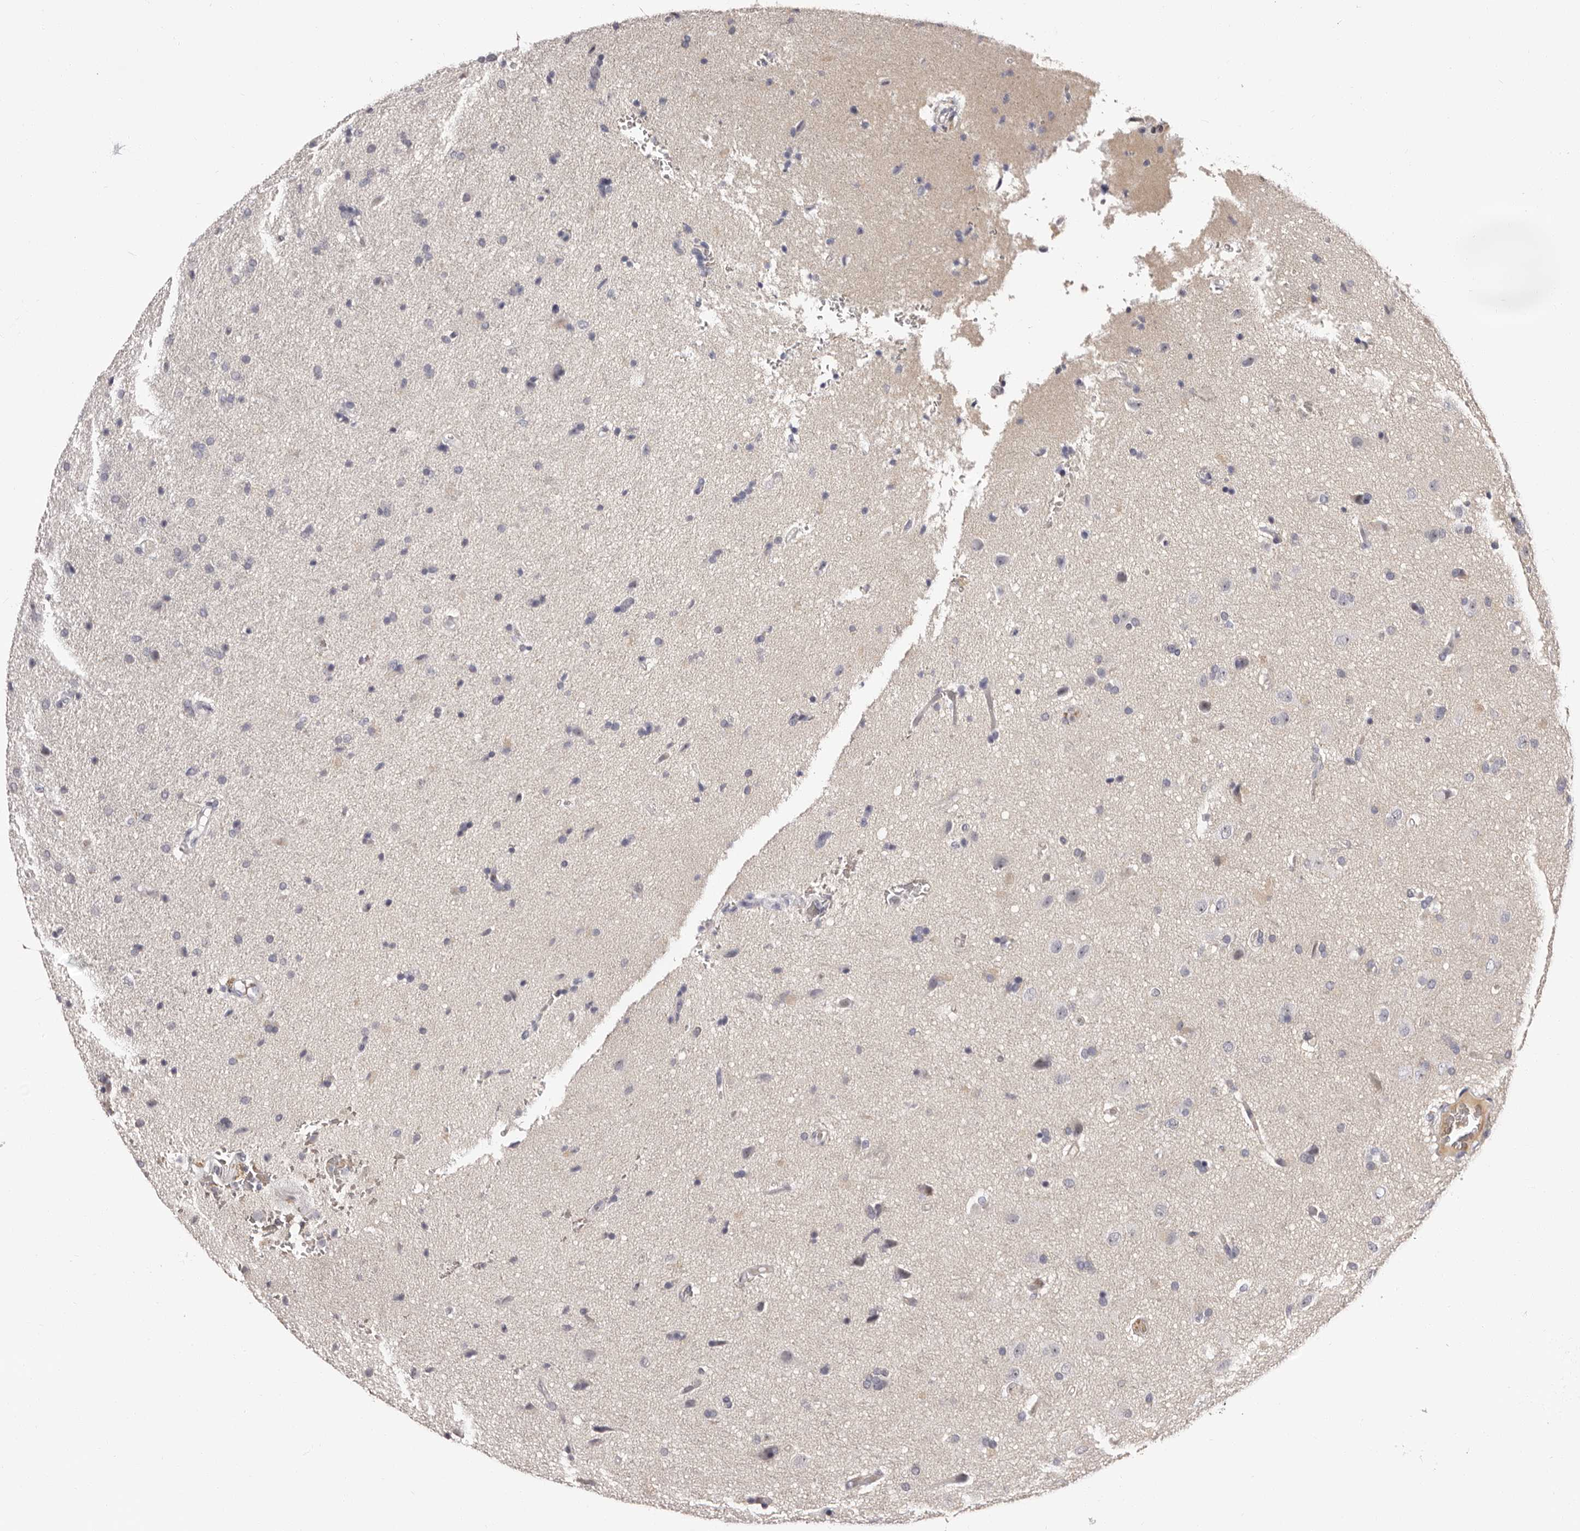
{"staining": {"intensity": "negative", "quantity": "none", "location": "none"}, "tissue": "glioma", "cell_type": "Tumor cells", "image_type": "cancer", "snomed": [{"axis": "morphology", "description": "Glioma, malignant, High grade"}, {"axis": "topography", "description": "Brain"}], "caption": "Immunohistochemical staining of human glioma demonstrates no significant expression in tumor cells.", "gene": "BPGM", "patient": {"sex": "male", "age": 72}}